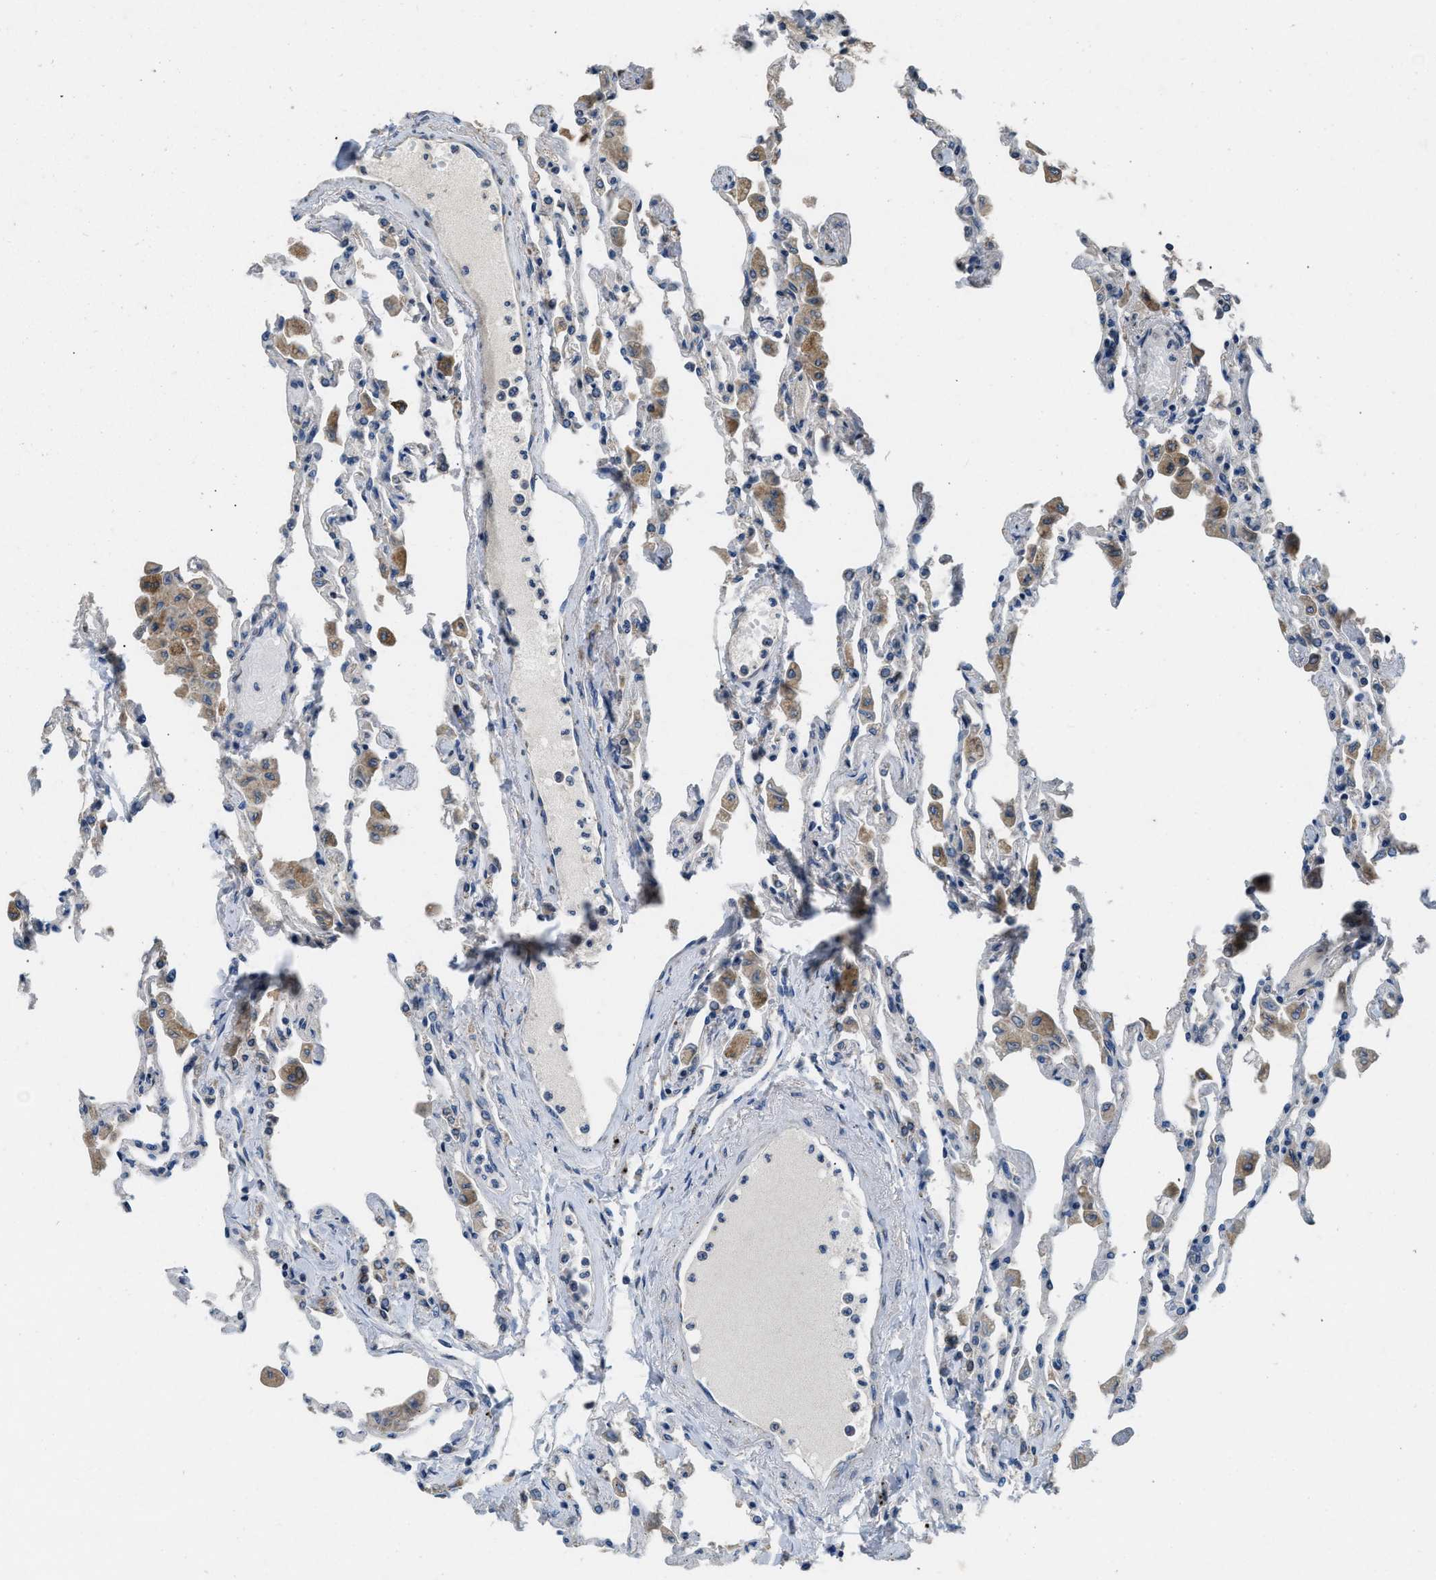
{"staining": {"intensity": "moderate", "quantity": "<25%", "location": "cytoplasmic/membranous"}, "tissue": "lung", "cell_type": "Alveolar cells", "image_type": "normal", "snomed": [{"axis": "morphology", "description": "Normal tissue, NOS"}, {"axis": "topography", "description": "Bronchus"}, {"axis": "topography", "description": "Lung"}], "caption": "A micrograph of lung stained for a protein demonstrates moderate cytoplasmic/membranous brown staining in alveolar cells. Immunohistochemistry (ihc) stains the protein in brown and the nuclei are stained blue.", "gene": "TMEM150A", "patient": {"sex": "female", "age": 49}}